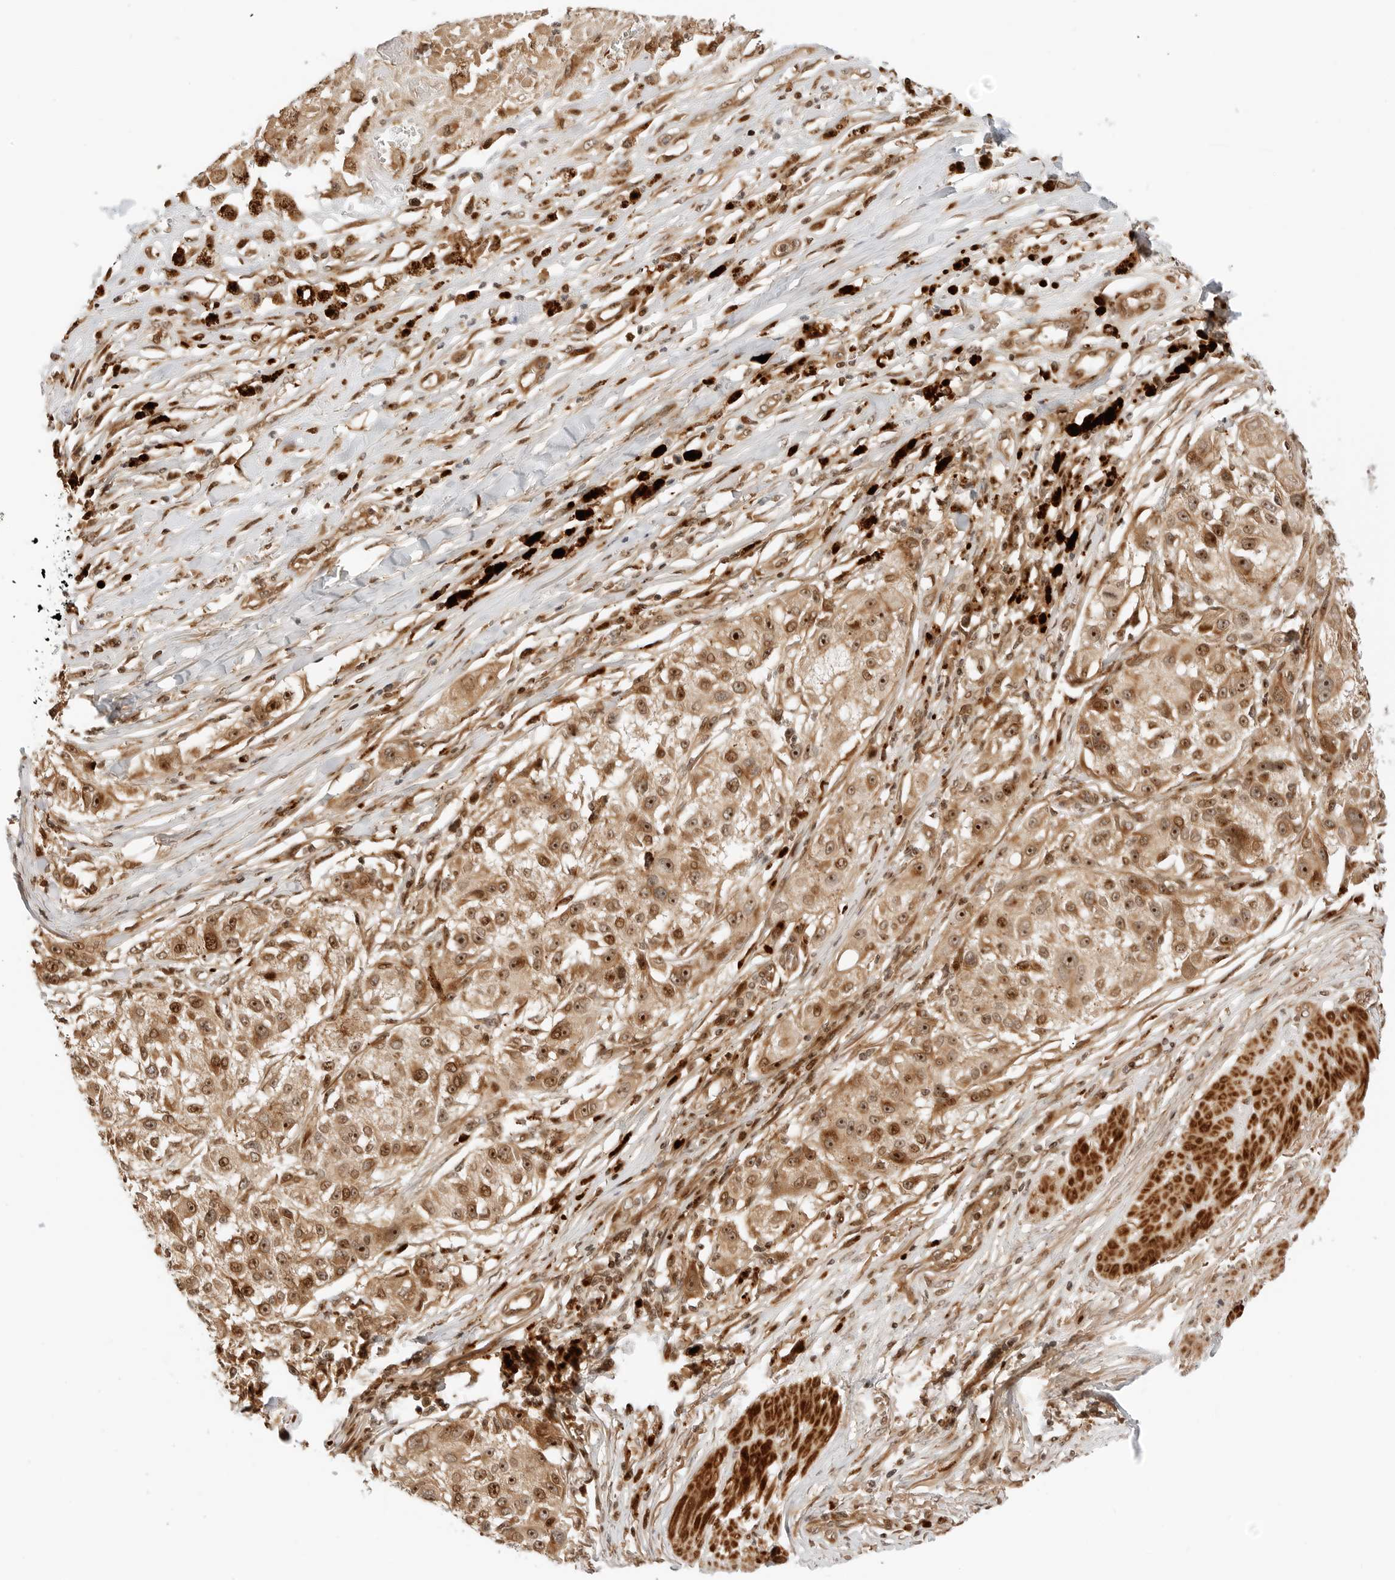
{"staining": {"intensity": "moderate", "quantity": ">75%", "location": "cytoplasmic/membranous,nuclear"}, "tissue": "melanoma", "cell_type": "Tumor cells", "image_type": "cancer", "snomed": [{"axis": "morphology", "description": "Necrosis, NOS"}, {"axis": "morphology", "description": "Malignant melanoma, NOS"}, {"axis": "topography", "description": "Skin"}], "caption": "This micrograph exhibits immunohistochemistry (IHC) staining of melanoma, with medium moderate cytoplasmic/membranous and nuclear positivity in approximately >75% of tumor cells.", "gene": "GEM", "patient": {"sex": "female", "age": 87}}